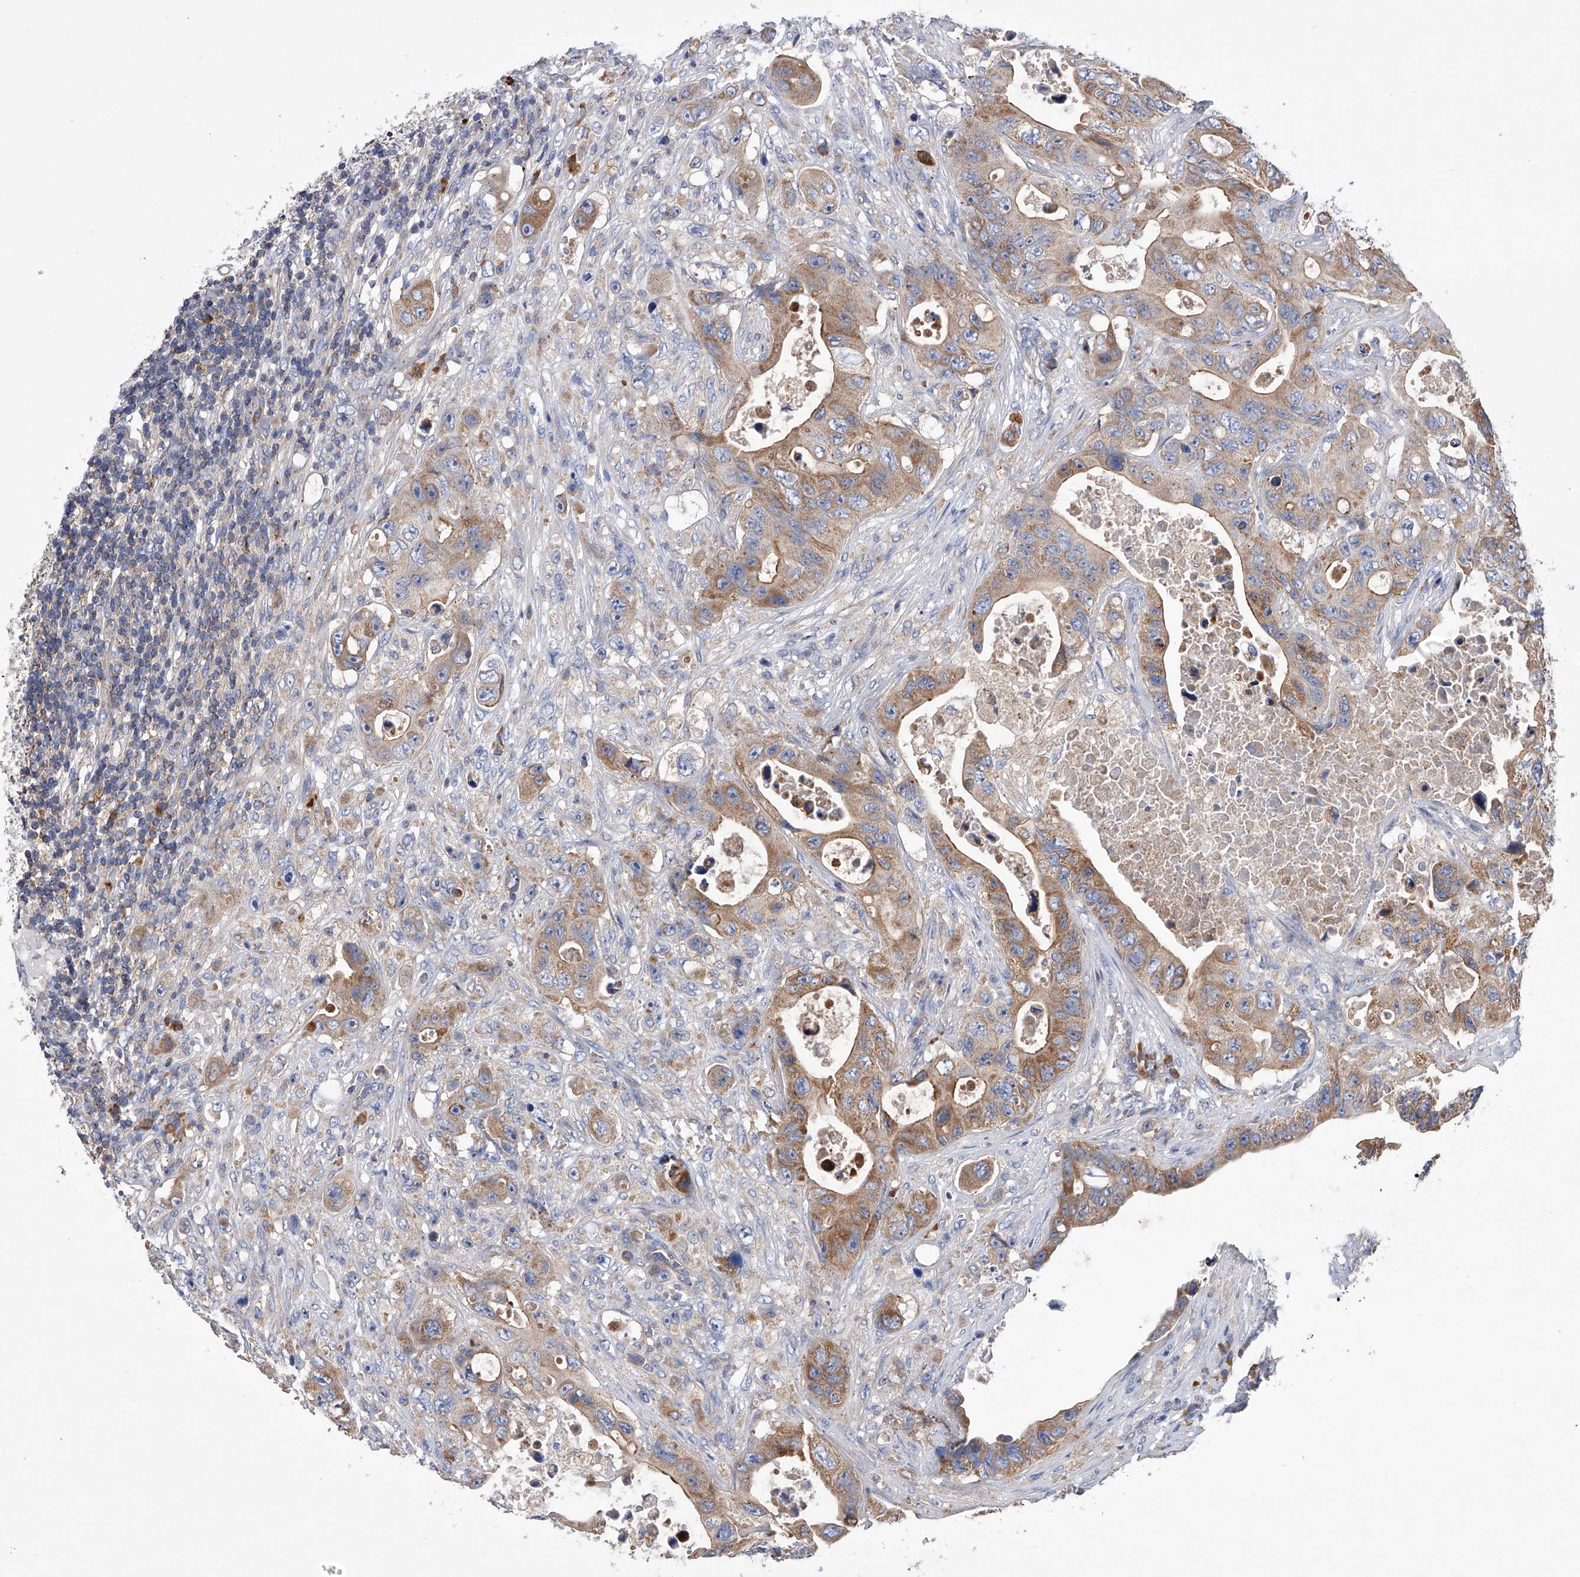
{"staining": {"intensity": "moderate", "quantity": ">75%", "location": "cytoplasmic/membranous"}, "tissue": "colorectal cancer", "cell_type": "Tumor cells", "image_type": "cancer", "snomed": [{"axis": "morphology", "description": "Adenocarcinoma, NOS"}, {"axis": "topography", "description": "Colon"}], "caption": "The image displays immunohistochemical staining of colorectal adenocarcinoma. There is moderate cytoplasmic/membranous positivity is identified in approximately >75% of tumor cells. The staining was performed using DAB (3,3'-diaminobenzidine), with brown indicating positive protein expression. Nuclei are stained blue with hematoxylin.", "gene": "MLYCD", "patient": {"sex": "female", "age": 46}}